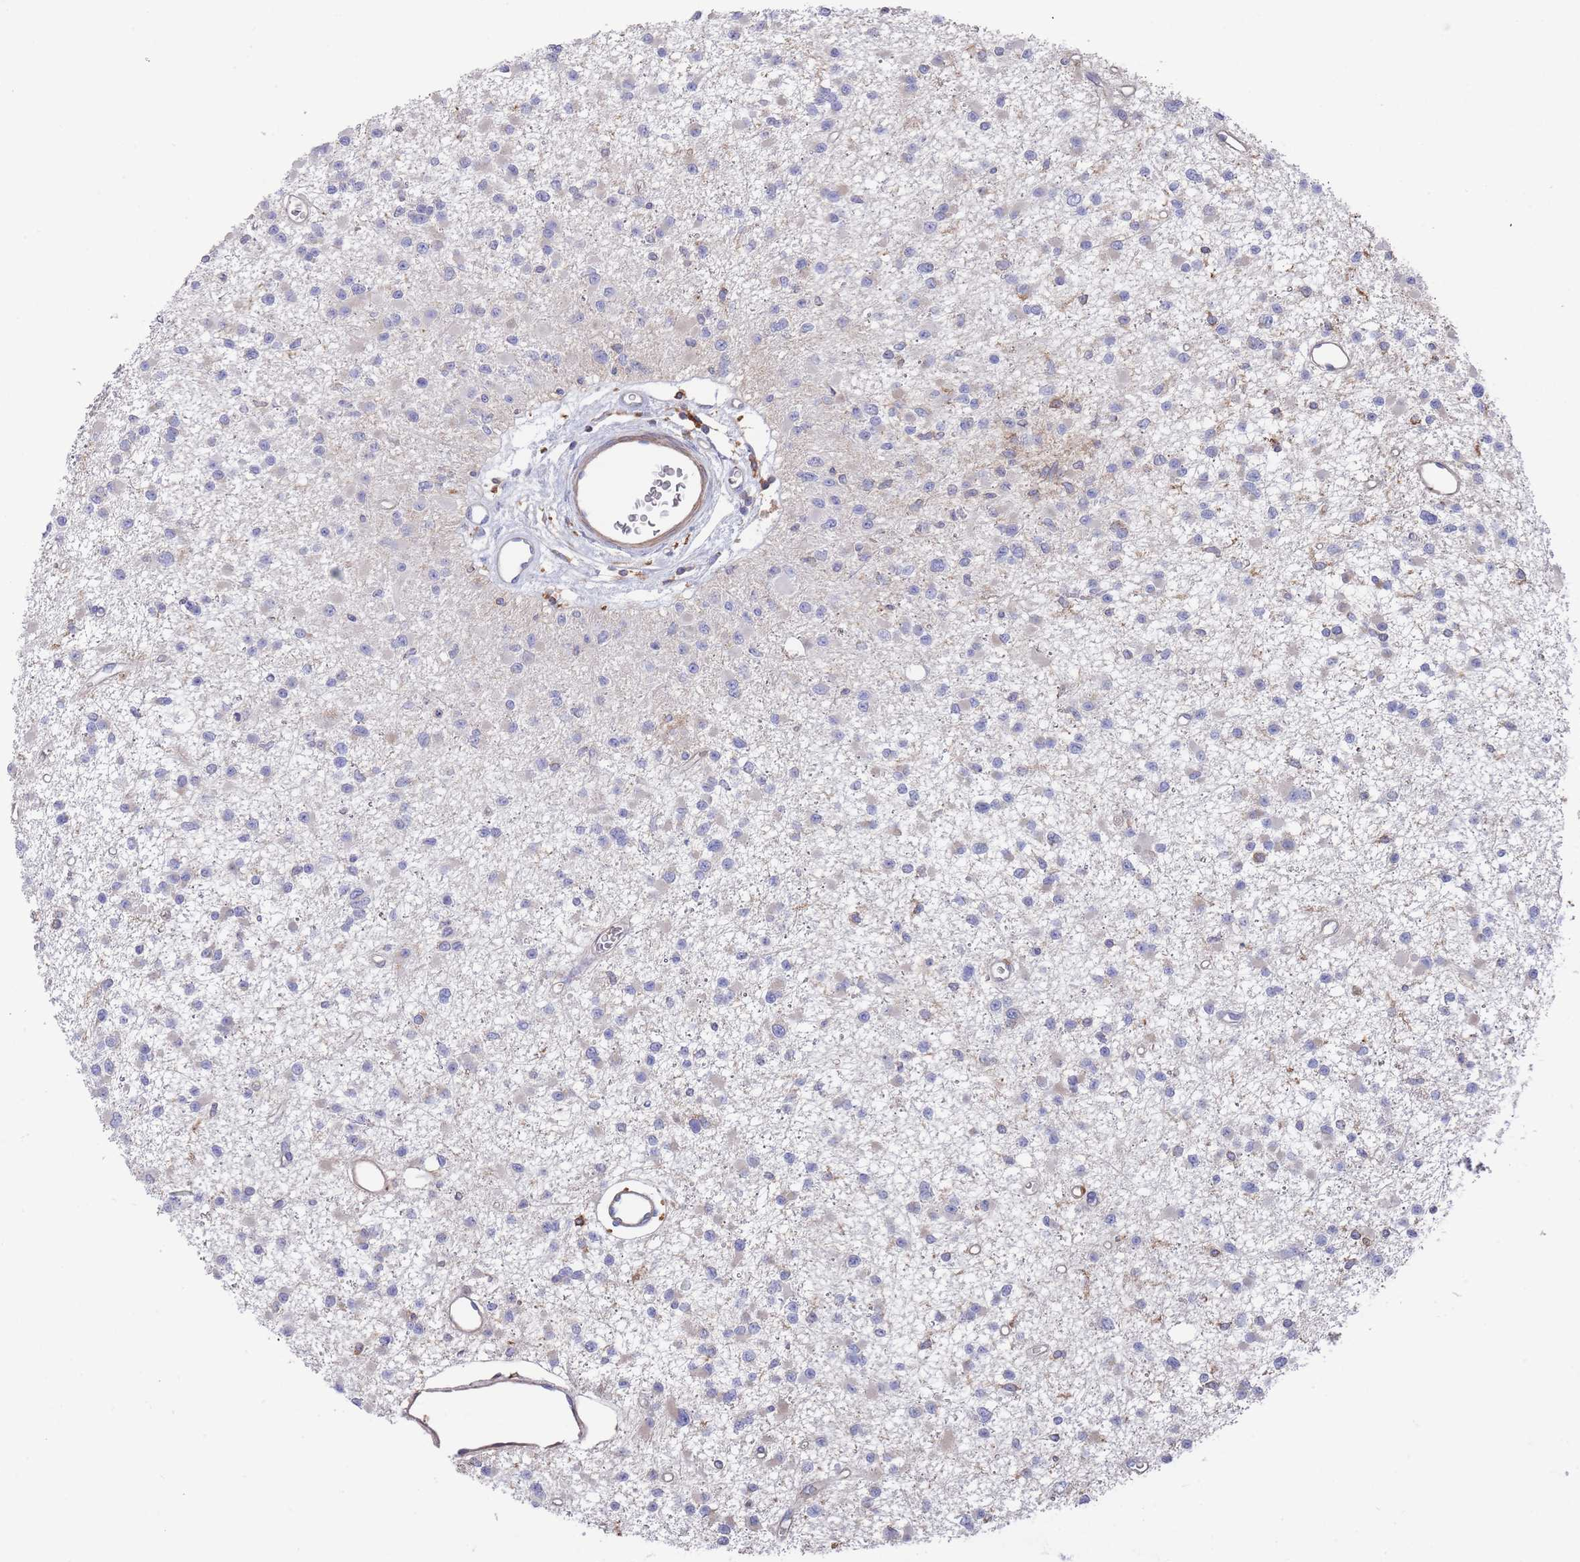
{"staining": {"intensity": "negative", "quantity": "none", "location": "none"}, "tissue": "glioma", "cell_type": "Tumor cells", "image_type": "cancer", "snomed": [{"axis": "morphology", "description": "Glioma, malignant, Low grade"}, {"axis": "topography", "description": "Brain"}], "caption": "Micrograph shows no significant protein expression in tumor cells of glioma.", "gene": "SCCPDH", "patient": {"sex": "female", "age": 22}}